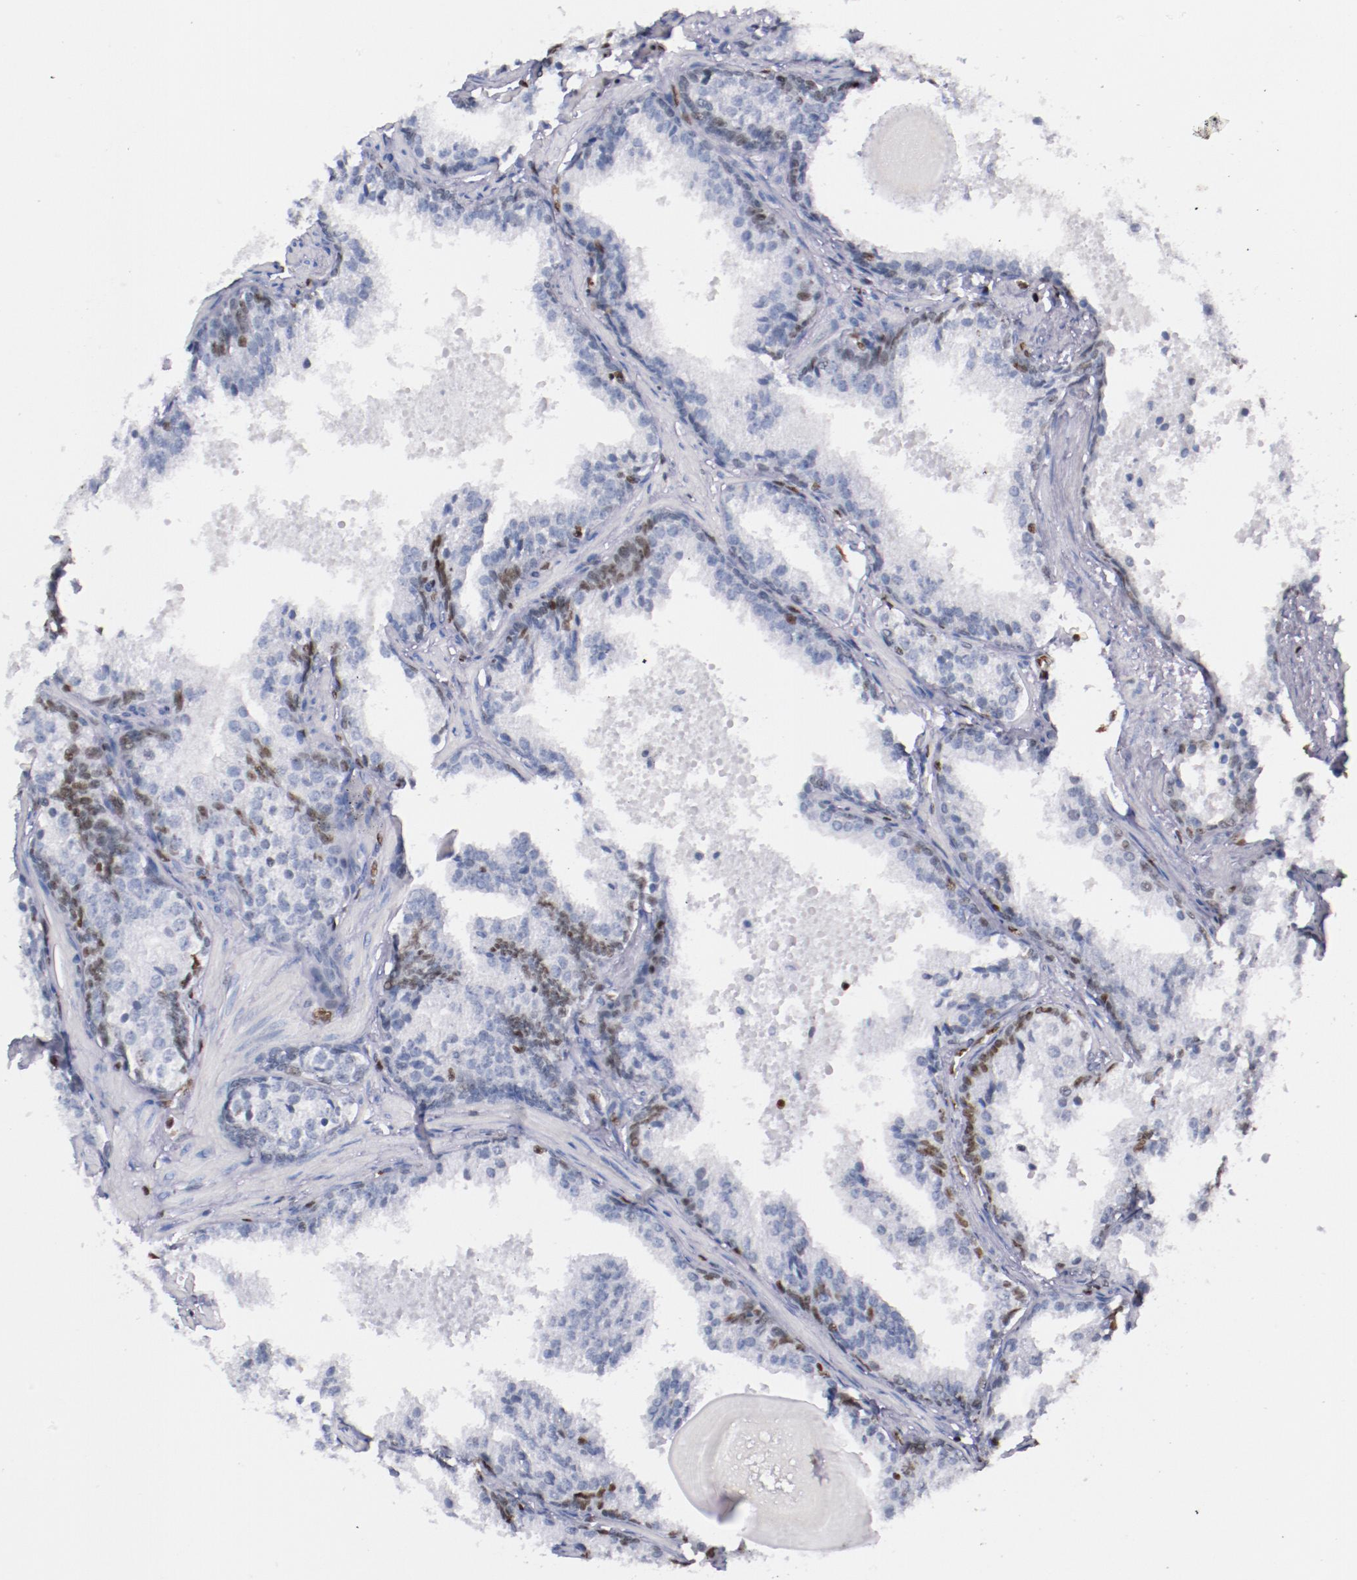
{"staining": {"intensity": "negative", "quantity": "none", "location": "none"}, "tissue": "prostate cancer", "cell_type": "Tumor cells", "image_type": "cancer", "snomed": [{"axis": "morphology", "description": "Adenocarcinoma, Low grade"}, {"axis": "topography", "description": "Prostate"}], "caption": "The immunohistochemistry histopathology image has no significant expression in tumor cells of low-grade adenocarcinoma (prostate) tissue.", "gene": "IFI16", "patient": {"sex": "male", "age": 69}}